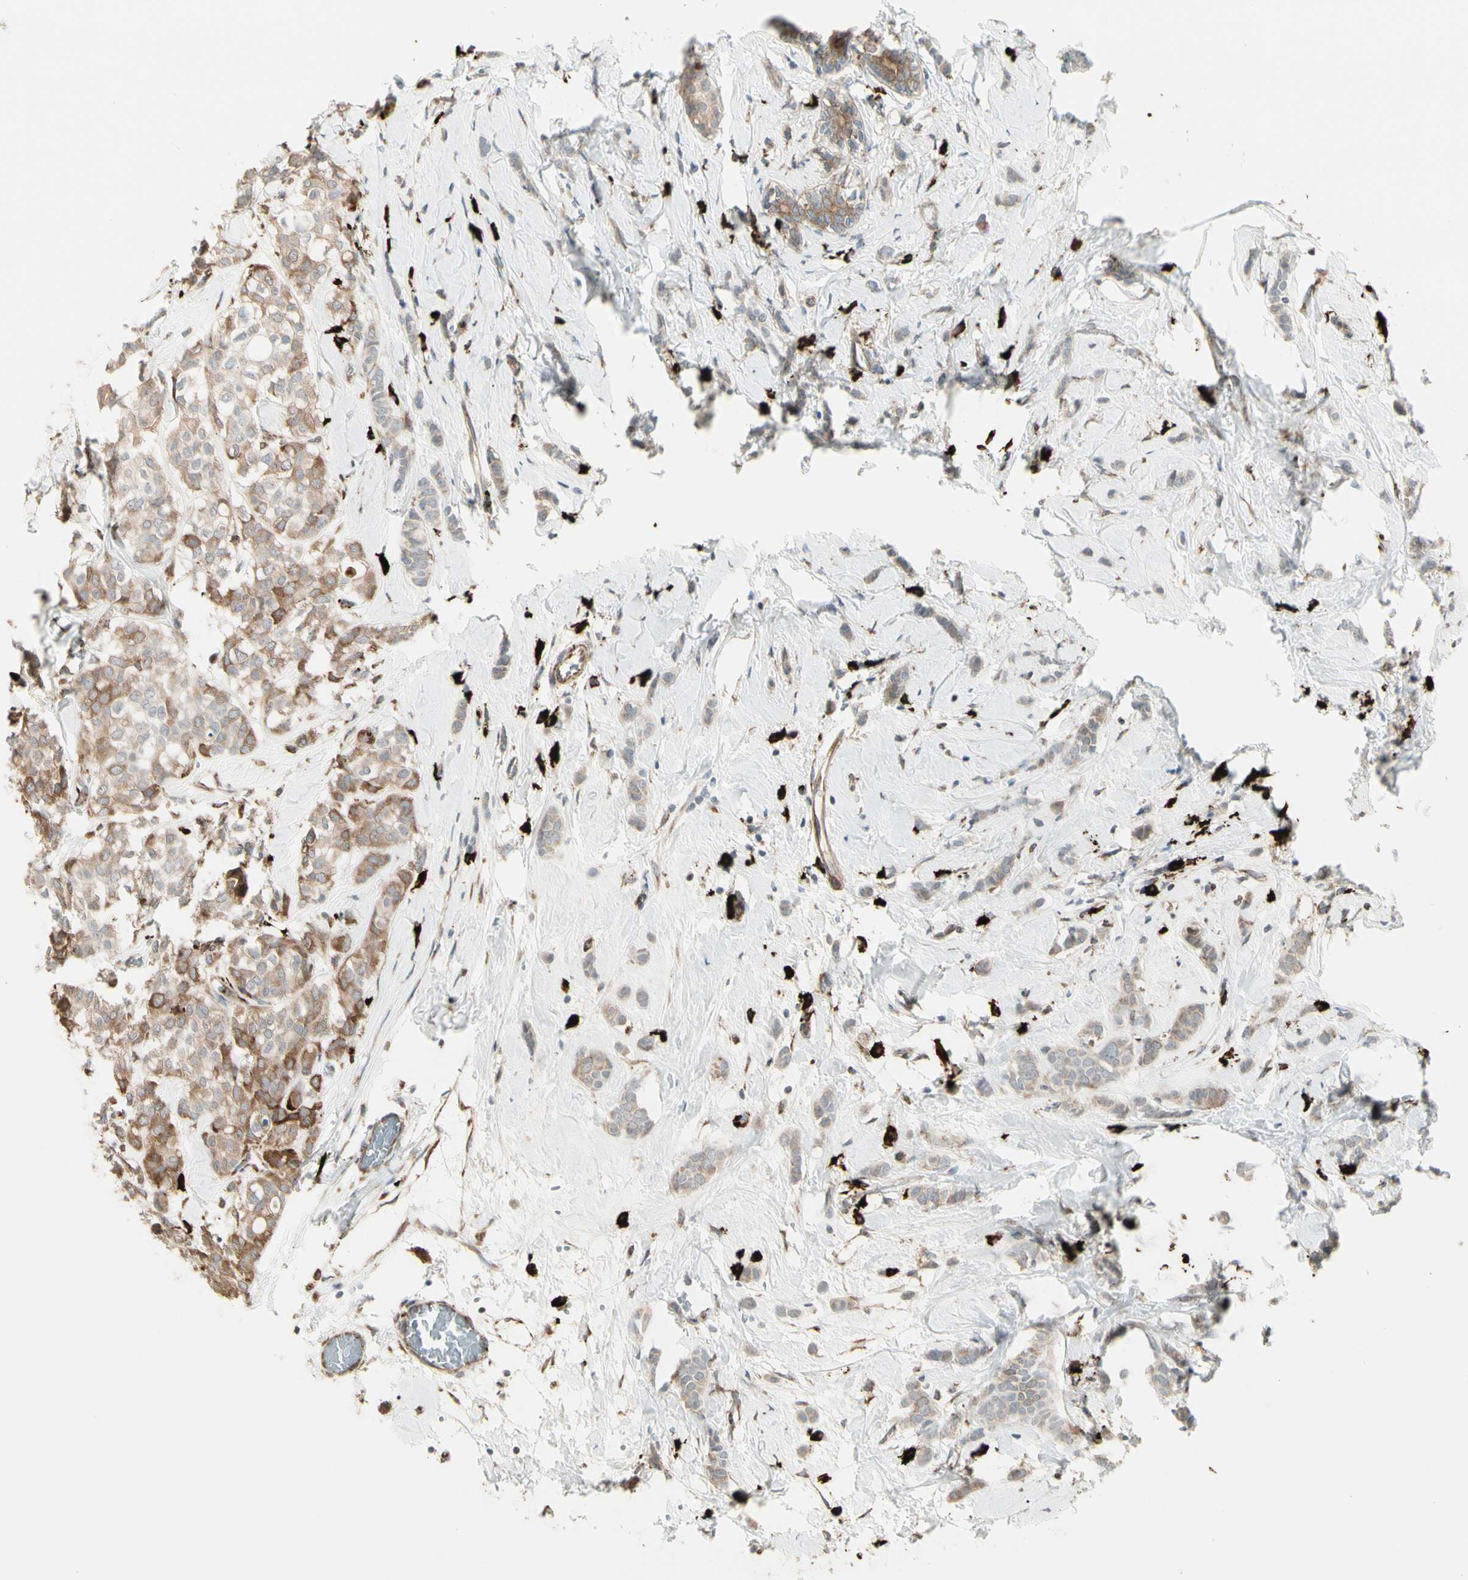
{"staining": {"intensity": "moderate", "quantity": ">75%", "location": "cytoplasmic/membranous"}, "tissue": "breast cancer", "cell_type": "Tumor cells", "image_type": "cancer", "snomed": [{"axis": "morphology", "description": "Lobular carcinoma"}, {"axis": "topography", "description": "Breast"}], "caption": "Moderate cytoplasmic/membranous expression is appreciated in about >75% of tumor cells in breast cancer.", "gene": "HSP90B1", "patient": {"sex": "female", "age": 60}}